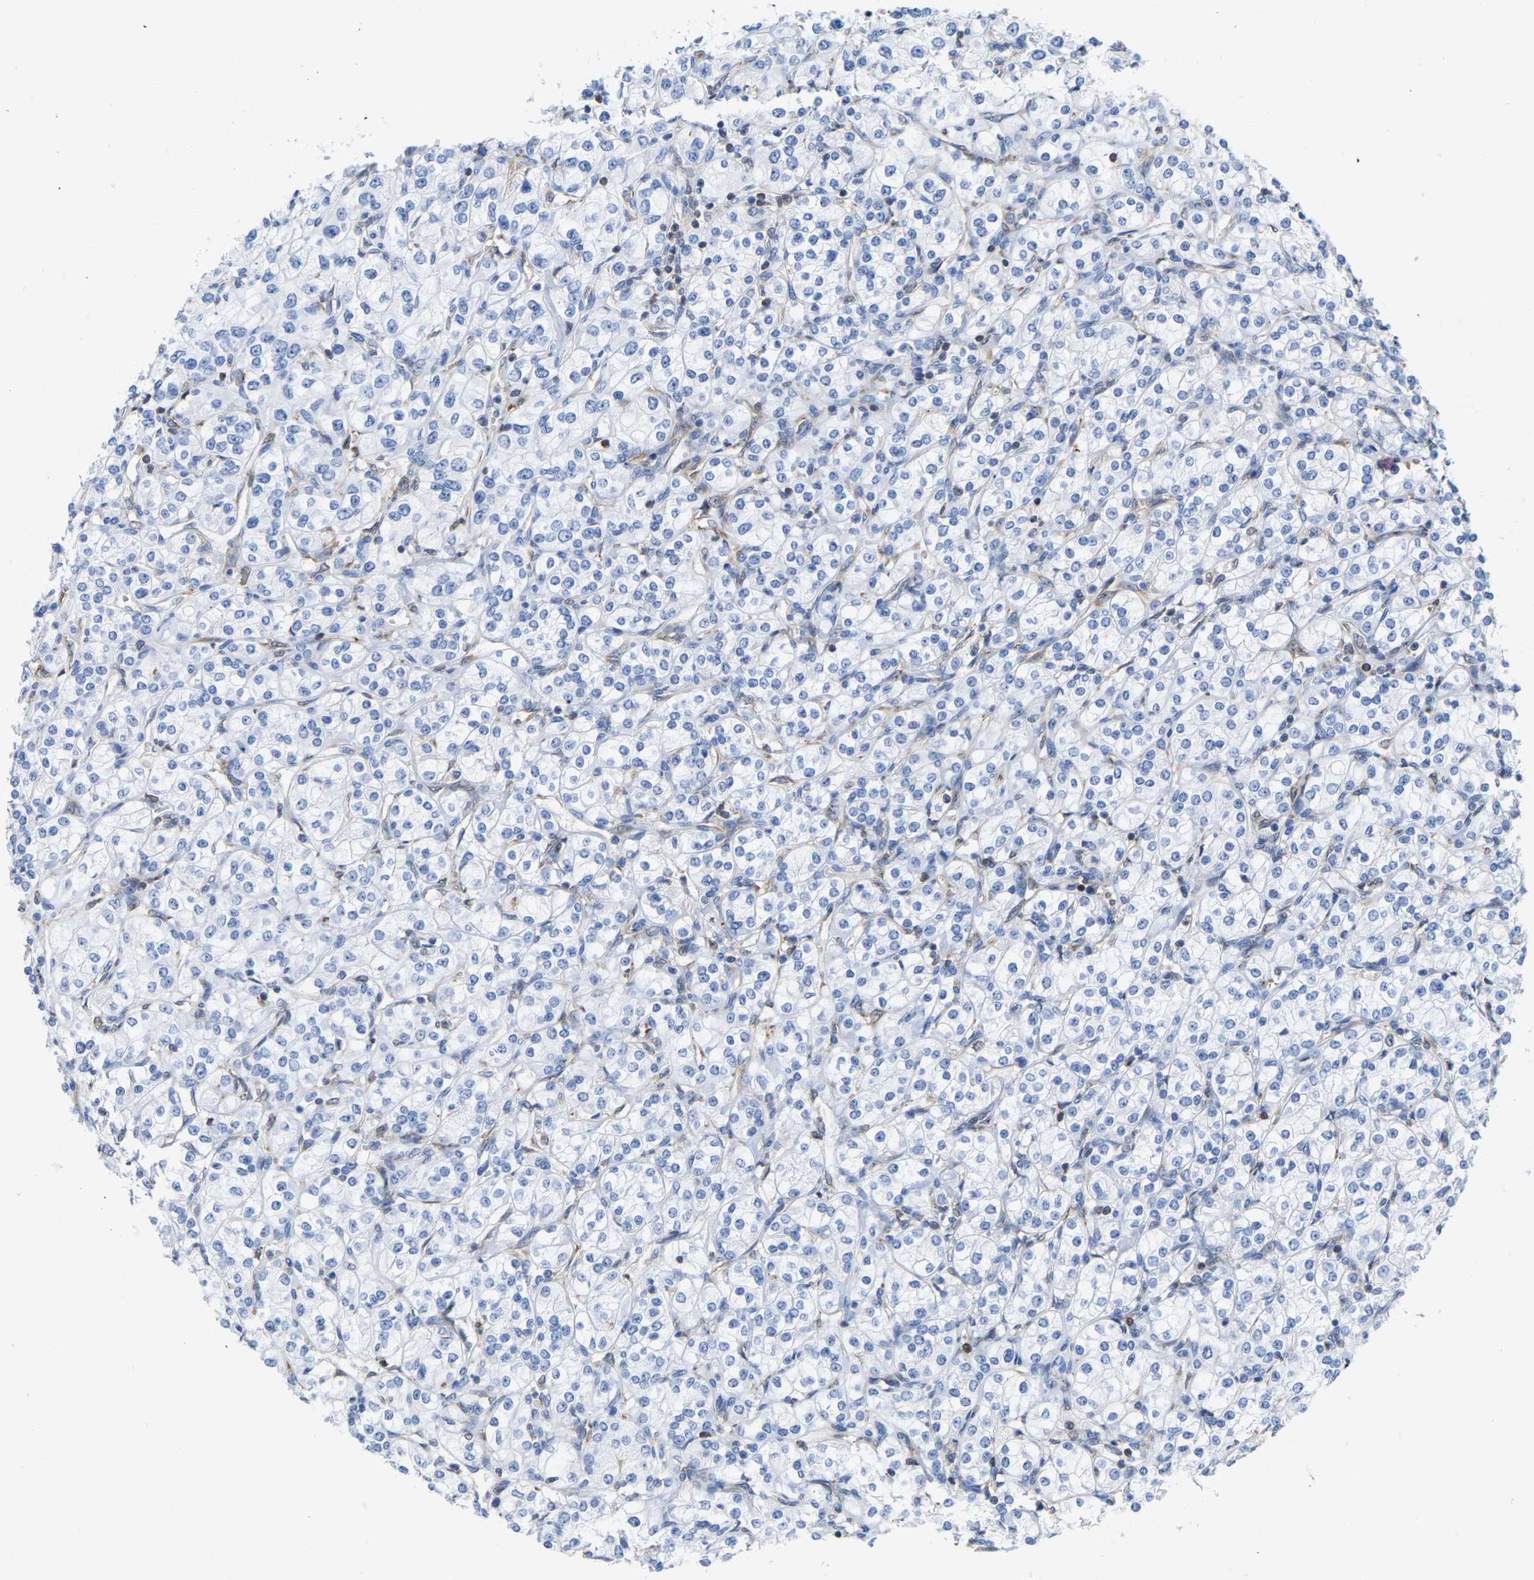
{"staining": {"intensity": "negative", "quantity": "none", "location": "none"}, "tissue": "renal cancer", "cell_type": "Tumor cells", "image_type": "cancer", "snomed": [{"axis": "morphology", "description": "Adenocarcinoma, NOS"}, {"axis": "topography", "description": "Kidney"}], "caption": "Adenocarcinoma (renal) was stained to show a protein in brown. There is no significant staining in tumor cells. (Stains: DAB (3,3'-diaminobenzidine) immunohistochemistry (IHC) with hematoxylin counter stain, Microscopy: brightfield microscopy at high magnification).", "gene": "GIMAP4", "patient": {"sex": "male", "age": 77}}